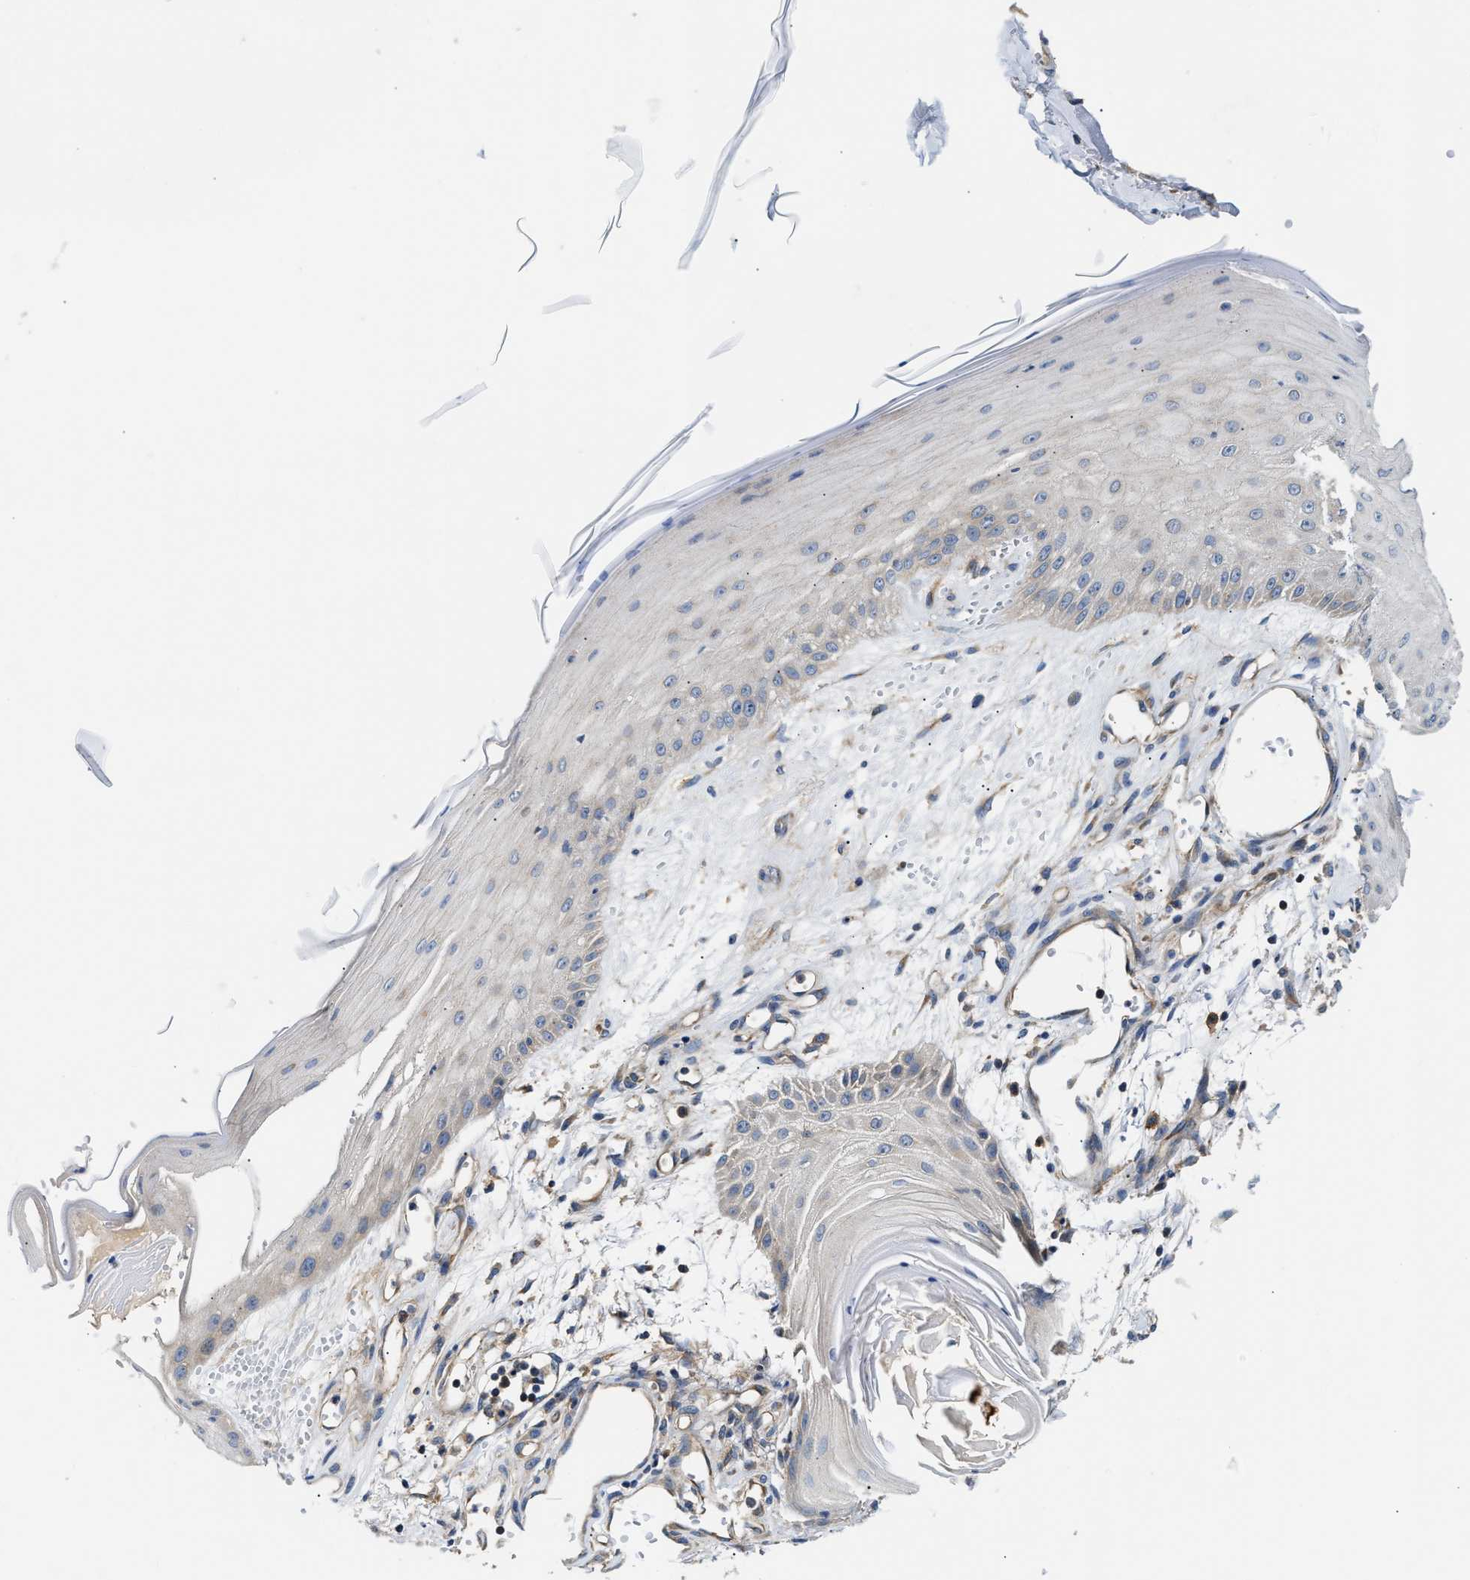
{"staining": {"intensity": "negative", "quantity": "none", "location": "none"}, "tissue": "skin cancer", "cell_type": "Tumor cells", "image_type": "cancer", "snomed": [{"axis": "morphology", "description": "Squamous cell carcinoma, NOS"}, {"axis": "topography", "description": "Skin"}], "caption": "Tumor cells are negative for brown protein staining in squamous cell carcinoma (skin).", "gene": "TEX2", "patient": {"sex": "male", "age": 74}}